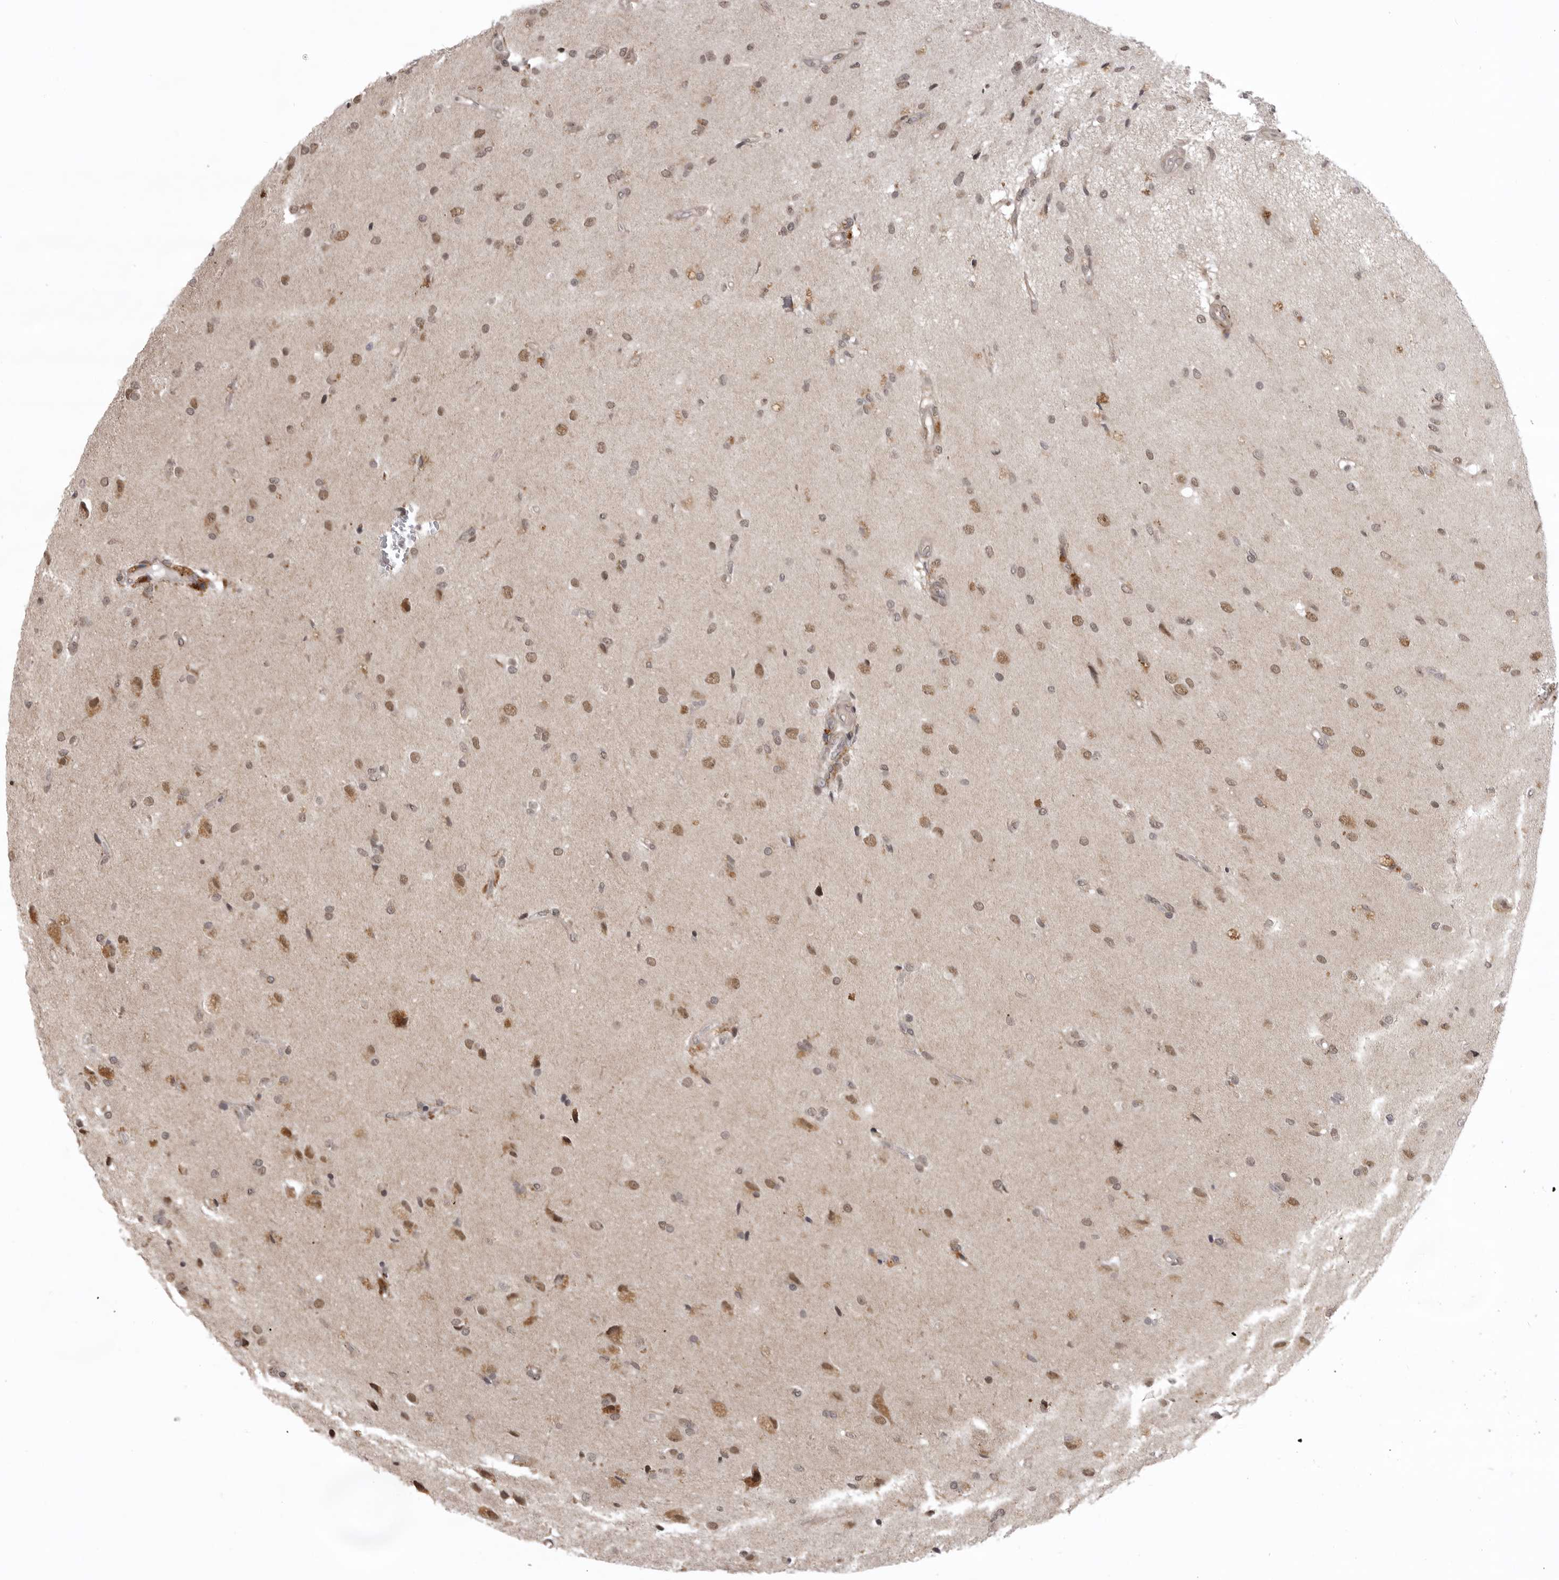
{"staining": {"intensity": "moderate", "quantity": "25%-75%", "location": "nuclear"}, "tissue": "glioma", "cell_type": "Tumor cells", "image_type": "cancer", "snomed": [{"axis": "morphology", "description": "Glioma, malignant, High grade"}, {"axis": "topography", "description": "Brain"}], "caption": "Glioma stained with a brown dye displays moderate nuclear positive expression in approximately 25%-75% of tumor cells.", "gene": "C1orf109", "patient": {"sex": "male", "age": 72}}